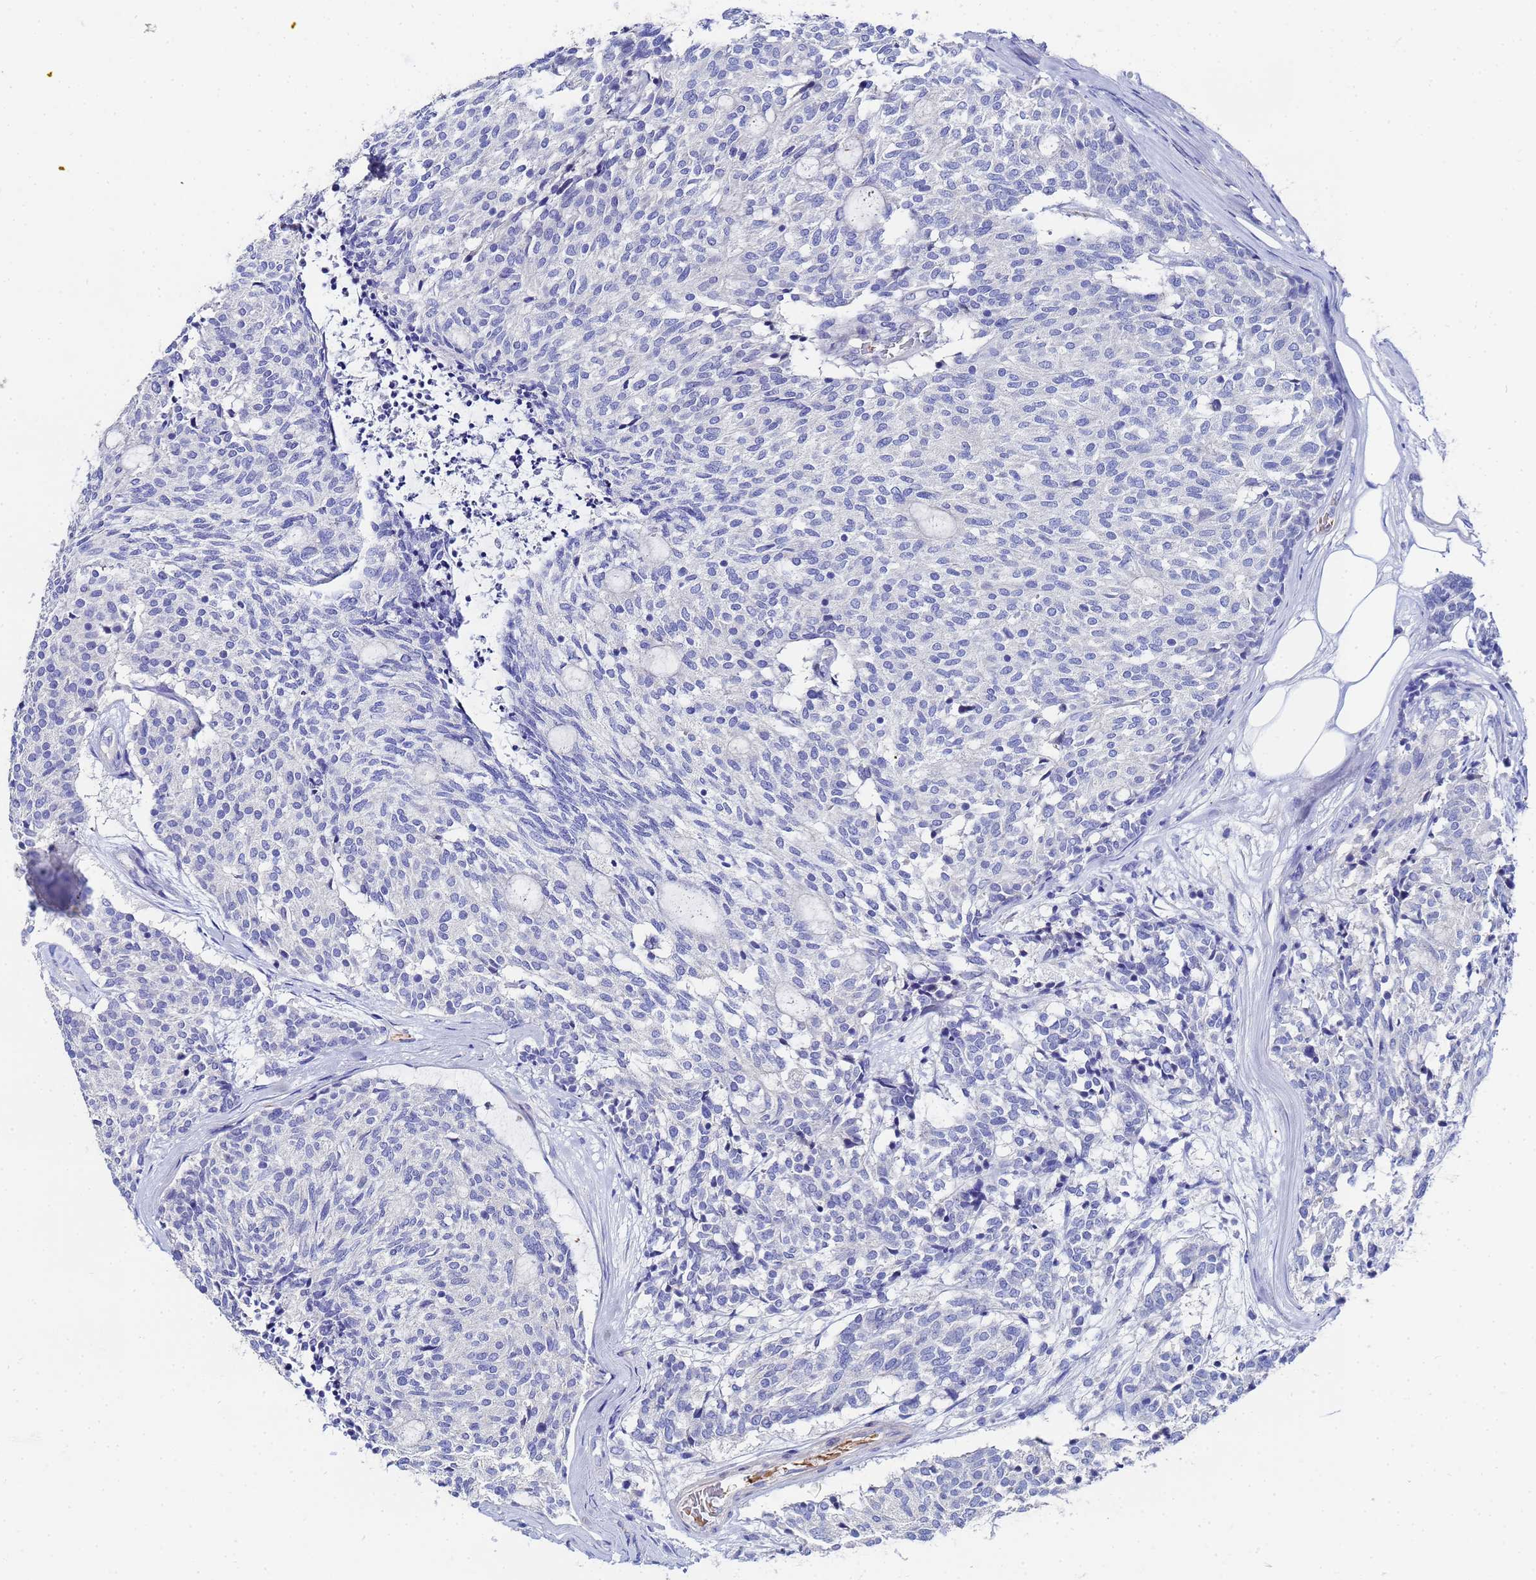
{"staining": {"intensity": "negative", "quantity": "none", "location": "none"}, "tissue": "carcinoid", "cell_type": "Tumor cells", "image_type": "cancer", "snomed": [{"axis": "morphology", "description": "Carcinoid, malignant, NOS"}, {"axis": "topography", "description": "Pancreas"}], "caption": "The histopathology image demonstrates no significant positivity in tumor cells of carcinoid (malignant). (Brightfield microscopy of DAB (3,3'-diaminobenzidine) immunohistochemistry (IHC) at high magnification).", "gene": "ZNF26", "patient": {"sex": "female", "age": 54}}